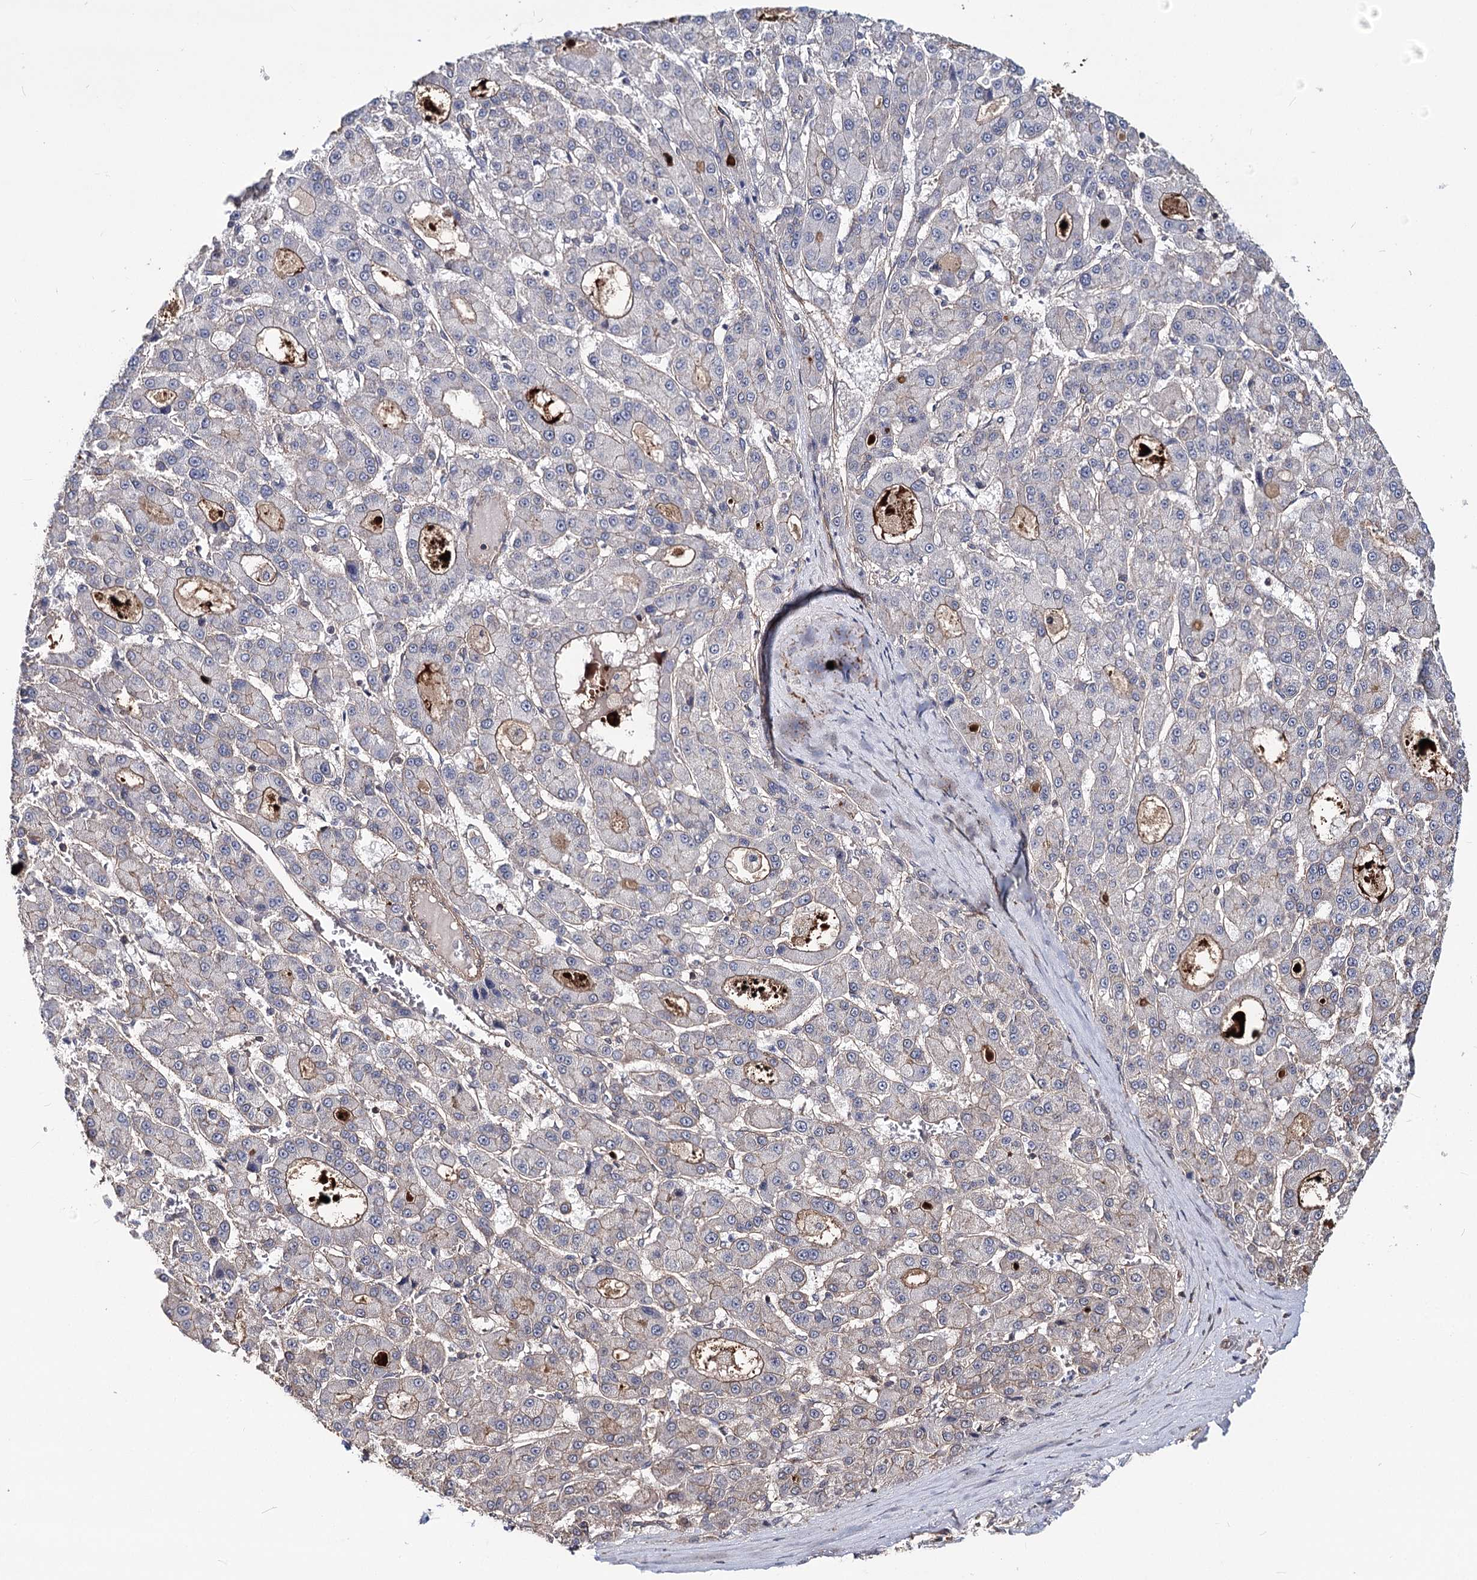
{"staining": {"intensity": "weak", "quantity": "<25%", "location": "cytoplasmic/membranous"}, "tissue": "liver cancer", "cell_type": "Tumor cells", "image_type": "cancer", "snomed": [{"axis": "morphology", "description": "Carcinoma, Hepatocellular, NOS"}, {"axis": "topography", "description": "Liver"}], "caption": "This is an immunohistochemistry (IHC) image of liver hepatocellular carcinoma. There is no staining in tumor cells.", "gene": "TMEM218", "patient": {"sex": "male", "age": 70}}